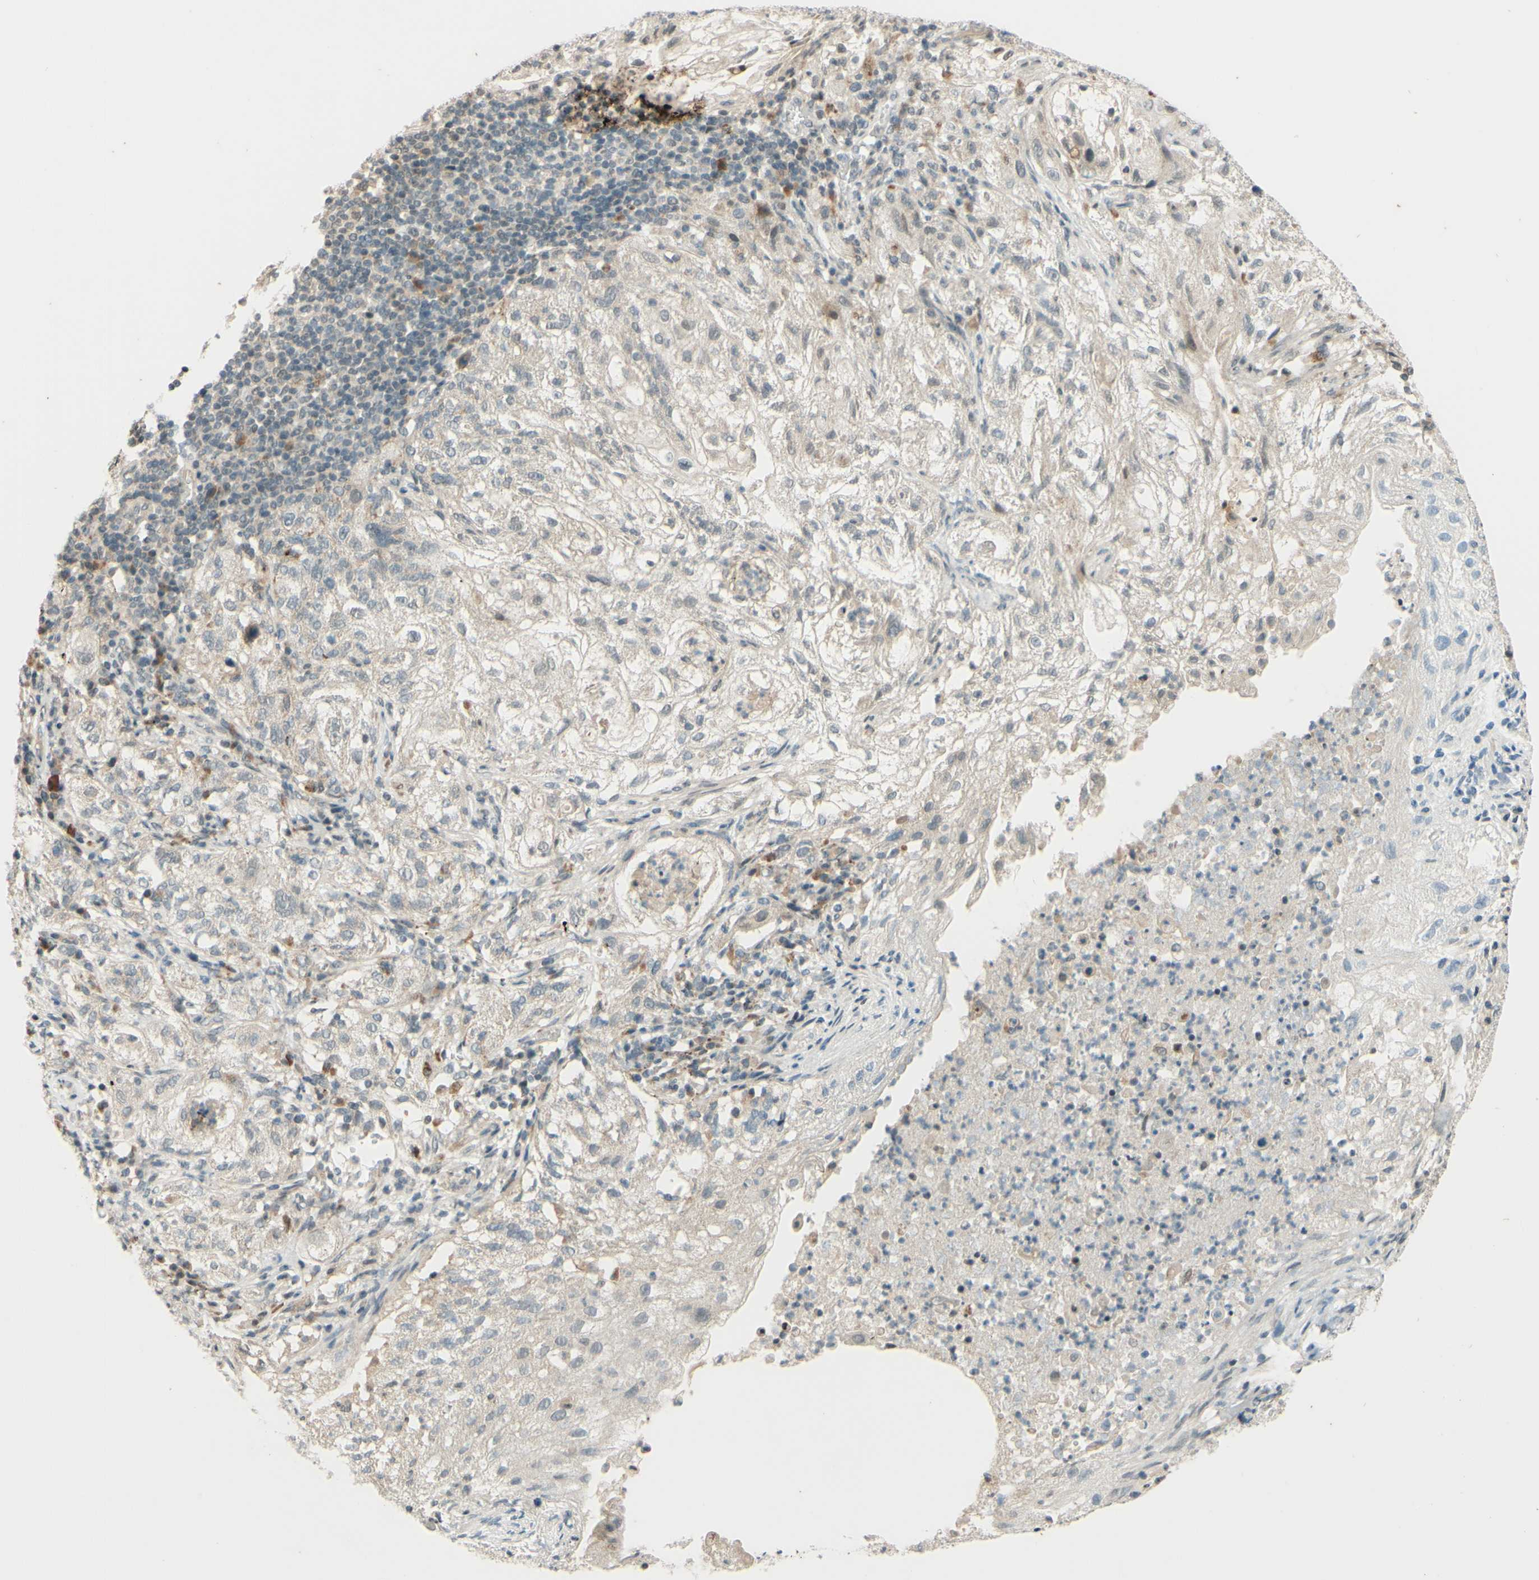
{"staining": {"intensity": "weak", "quantity": "25%-75%", "location": "nuclear"}, "tissue": "lung cancer", "cell_type": "Tumor cells", "image_type": "cancer", "snomed": [{"axis": "morphology", "description": "Inflammation, NOS"}, {"axis": "morphology", "description": "Squamous cell carcinoma, NOS"}, {"axis": "topography", "description": "Lymph node"}, {"axis": "topography", "description": "Soft tissue"}, {"axis": "topography", "description": "Lung"}], "caption": "Immunohistochemistry (IHC) image of neoplastic tissue: human lung cancer stained using IHC displays low levels of weak protein expression localized specifically in the nuclear of tumor cells, appearing as a nuclear brown color.", "gene": "SMARCB1", "patient": {"sex": "male", "age": 66}}